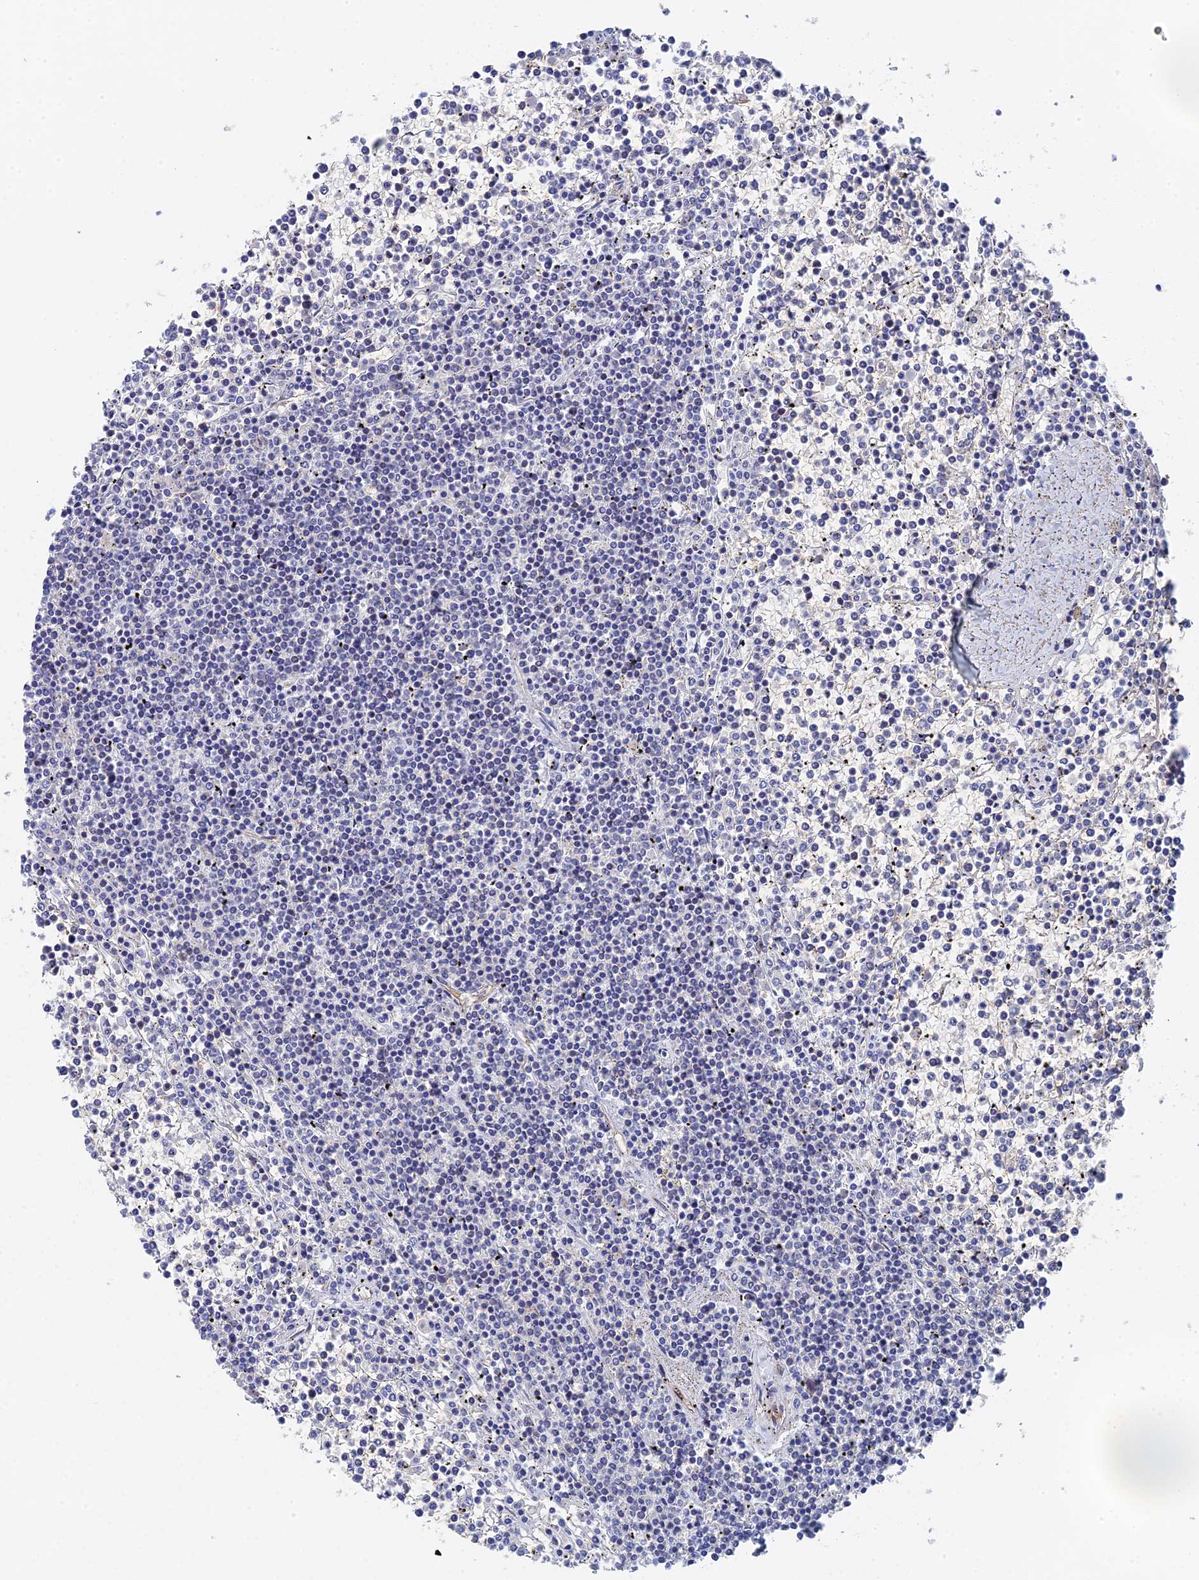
{"staining": {"intensity": "negative", "quantity": "none", "location": "none"}, "tissue": "lymphoma", "cell_type": "Tumor cells", "image_type": "cancer", "snomed": [{"axis": "morphology", "description": "Malignant lymphoma, non-Hodgkin's type, Low grade"}, {"axis": "topography", "description": "Spleen"}], "caption": "Immunohistochemical staining of lymphoma displays no significant staining in tumor cells.", "gene": "MTHFSD", "patient": {"sex": "female", "age": 19}}